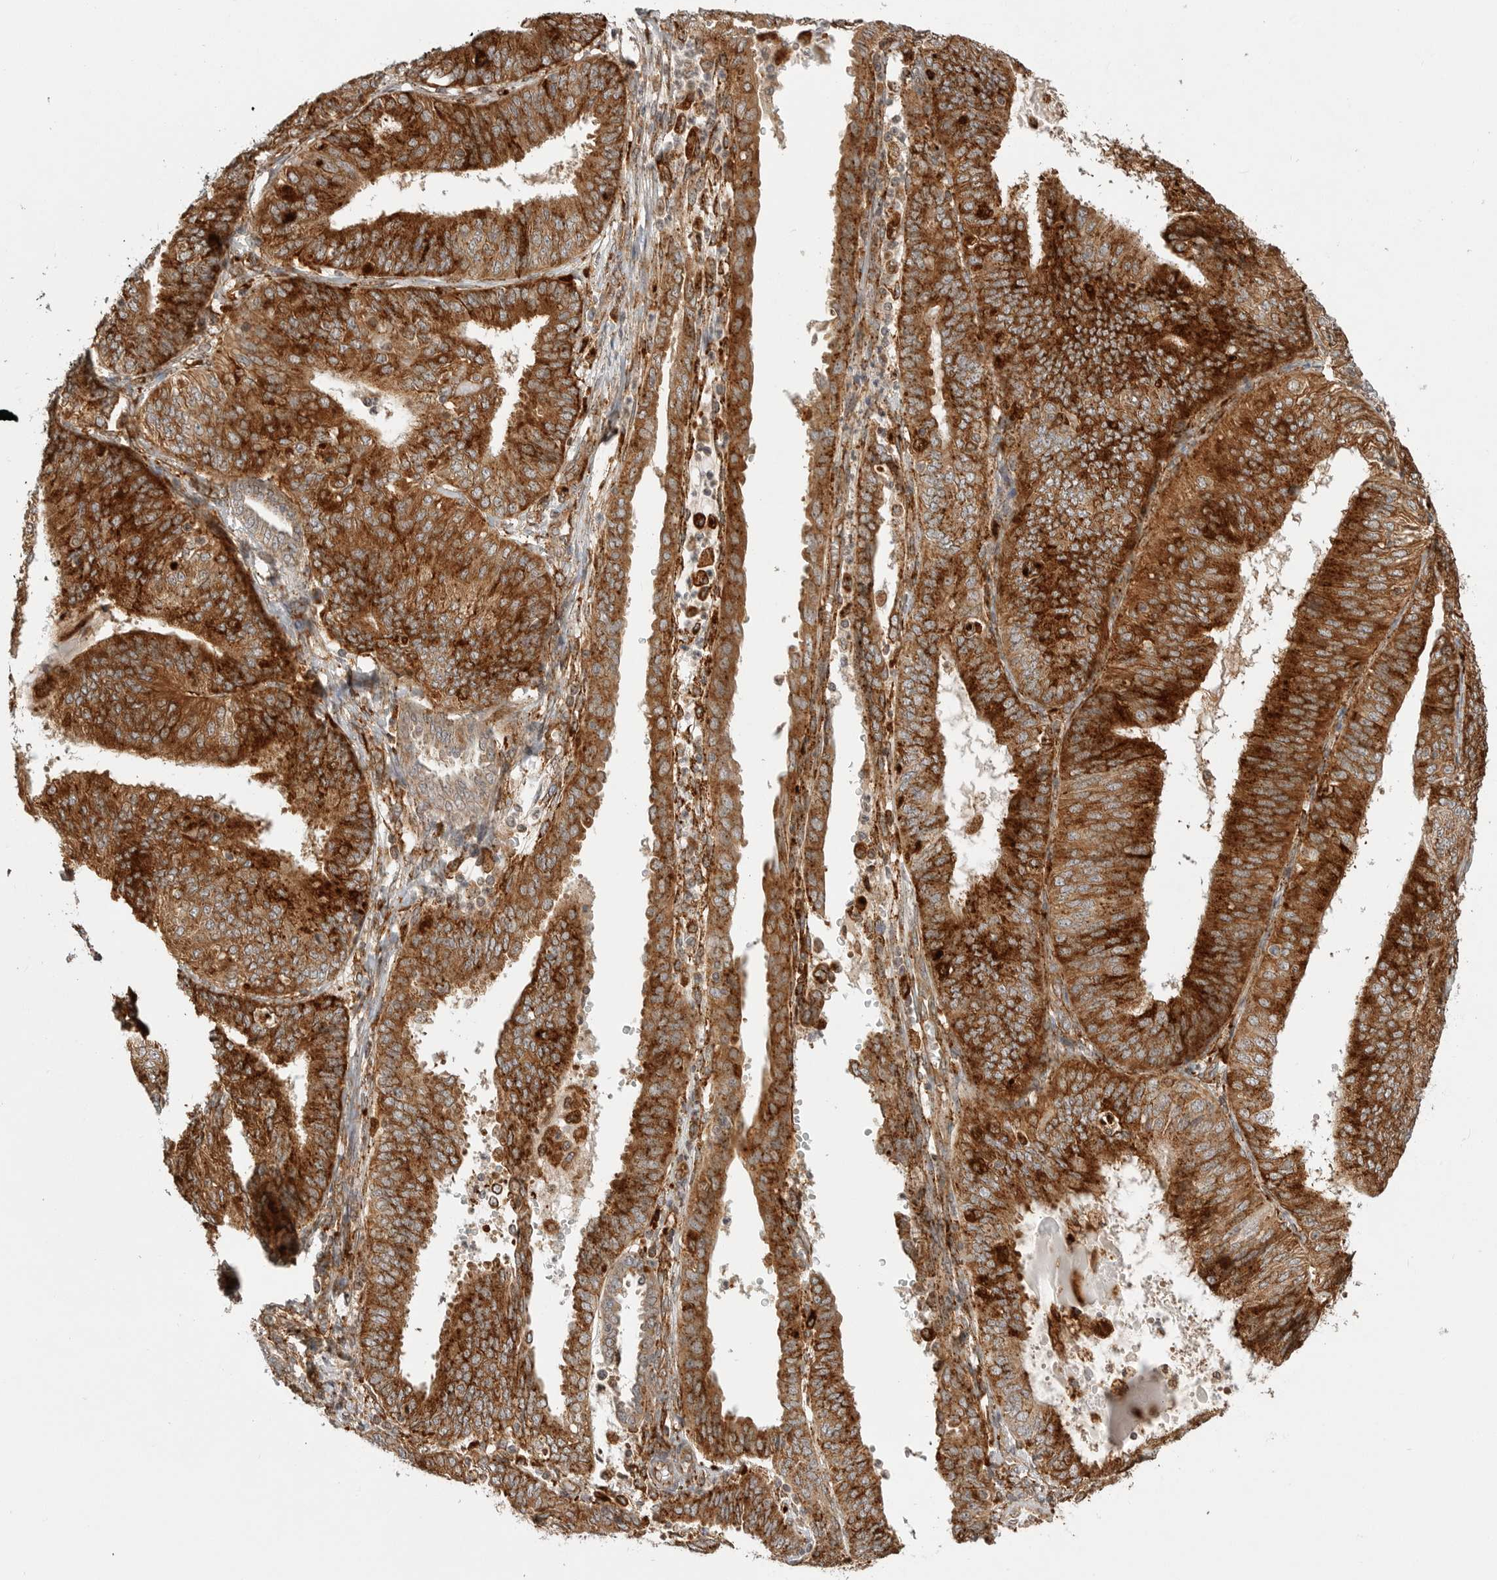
{"staining": {"intensity": "strong", "quantity": ">75%", "location": "cytoplasmic/membranous"}, "tissue": "endometrial cancer", "cell_type": "Tumor cells", "image_type": "cancer", "snomed": [{"axis": "morphology", "description": "Adenocarcinoma, NOS"}, {"axis": "topography", "description": "Endometrium"}], "caption": "Protein staining demonstrates strong cytoplasmic/membranous staining in about >75% of tumor cells in adenocarcinoma (endometrial).", "gene": "IDUA", "patient": {"sex": "female", "age": 58}}